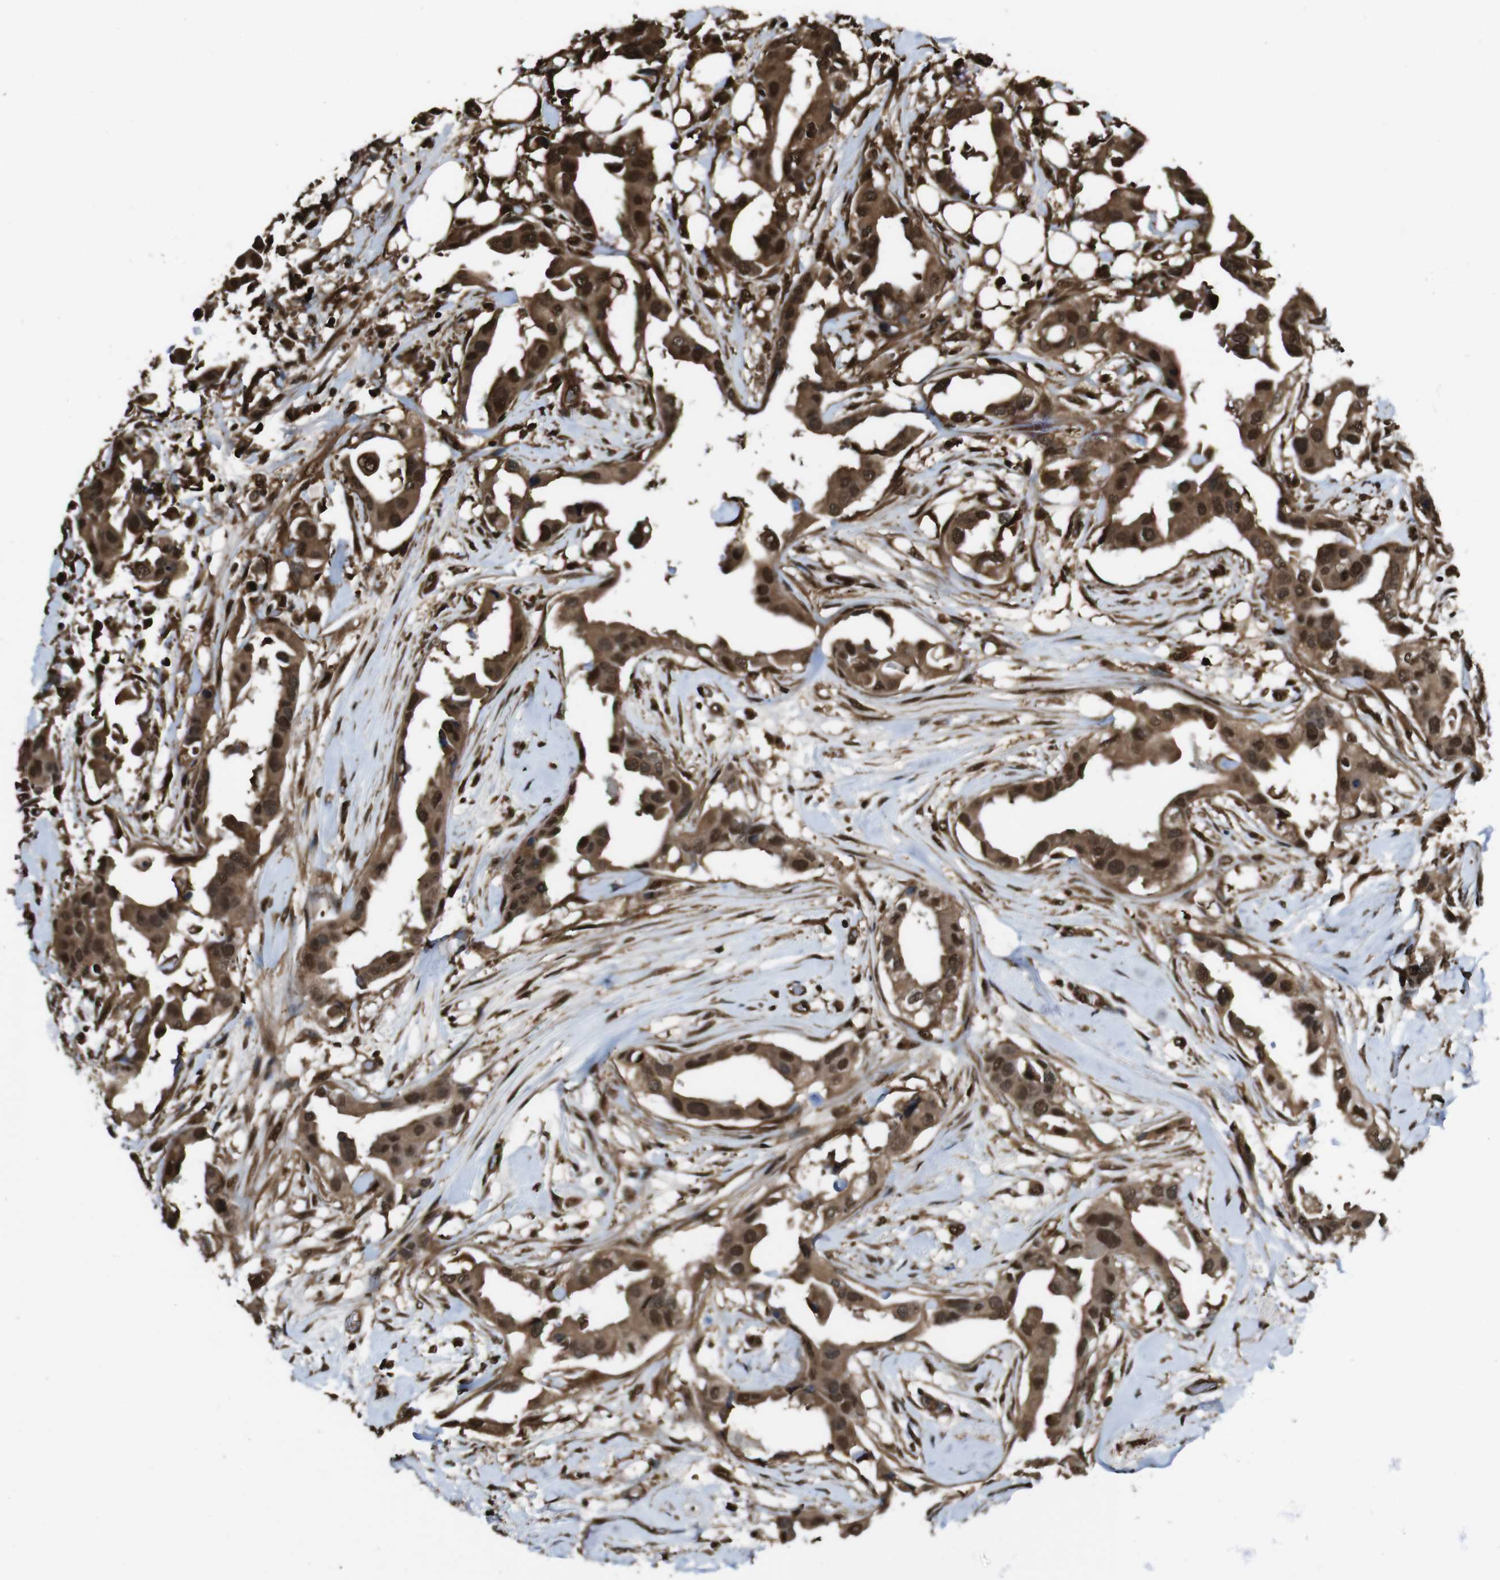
{"staining": {"intensity": "strong", "quantity": ">75%", "location": "cytoplasmic/membranous,nuclear"}, "tissue": "breast cancer", "cell_type": "Tumor cells", "image_type": "cancer", "snomed": [{"axis": "morphology", "description": "Duct carcinoma"}, {"axis": "topography", "description": "Breast"}], "caption": "There is high levels of strong cytoplasmic/membranous and nuclear expression in tumor cells of breast cancer (invasive ductal carcinoma), as demonstrated by immunohistochemical staining (brown color).", "gene": "VCP", "patient": {"sex": "female", "age": 40}}